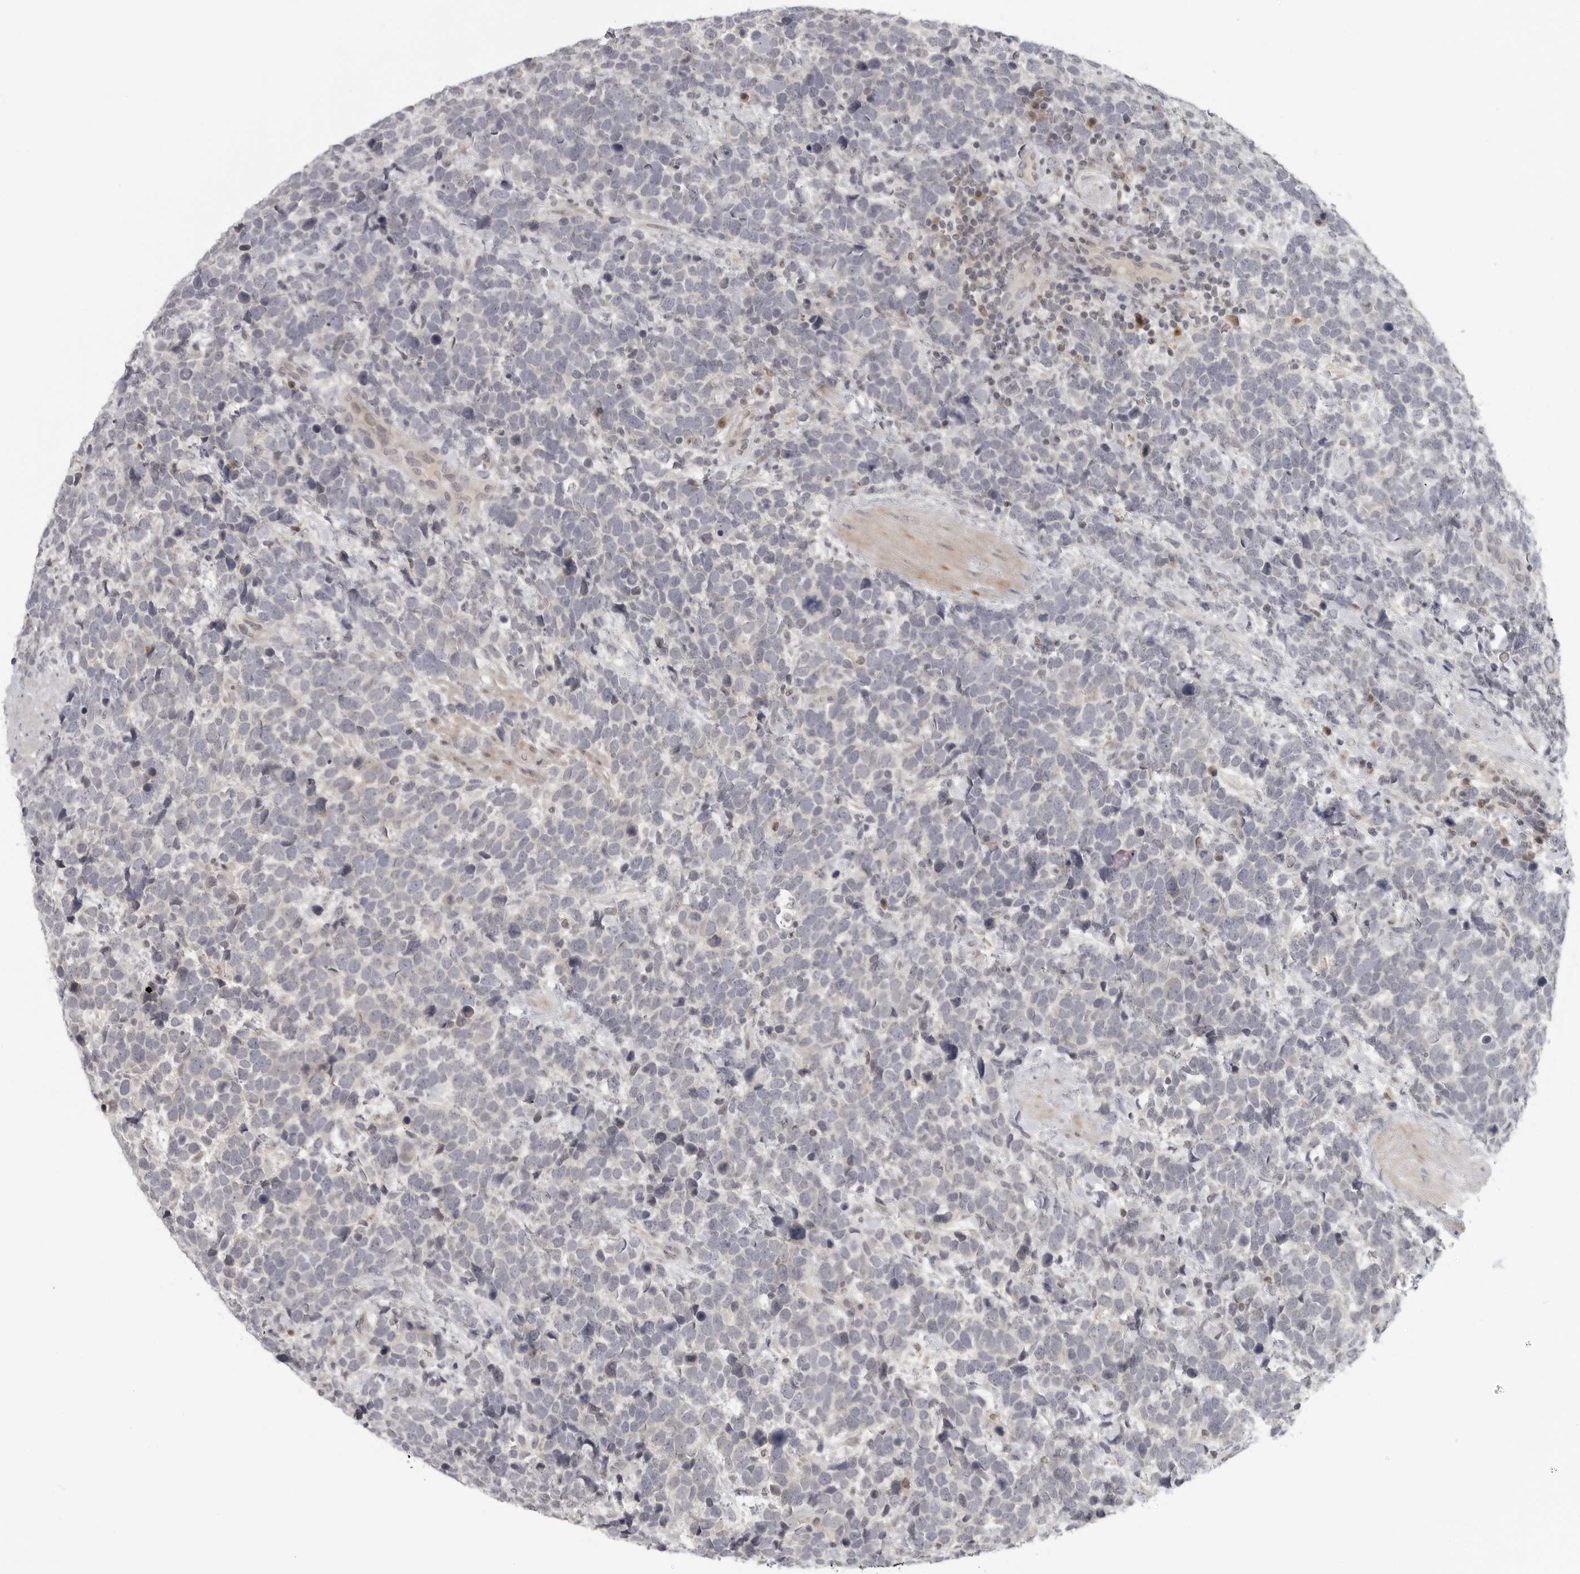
{"staining": {"intensity": "negative", "quantity": "none", "location": "none"}, "tissue": "urothelial cancer", "cell_type": "Tumor cells", "image_type": "cancer", "snomed": [{"axis": "morphology", "description": "Urothelial carcinoma, High grade"}, {"axis": "topography", "description": "Urinary bladder"}], "caption": "A high-resolution image shows immunohistochemistry staining of high-grade urothelial carcinoma, which displays no significant expression in tumor cells.", "gene": "CTIF", "patient": {"sex": "female", "age": 82}}